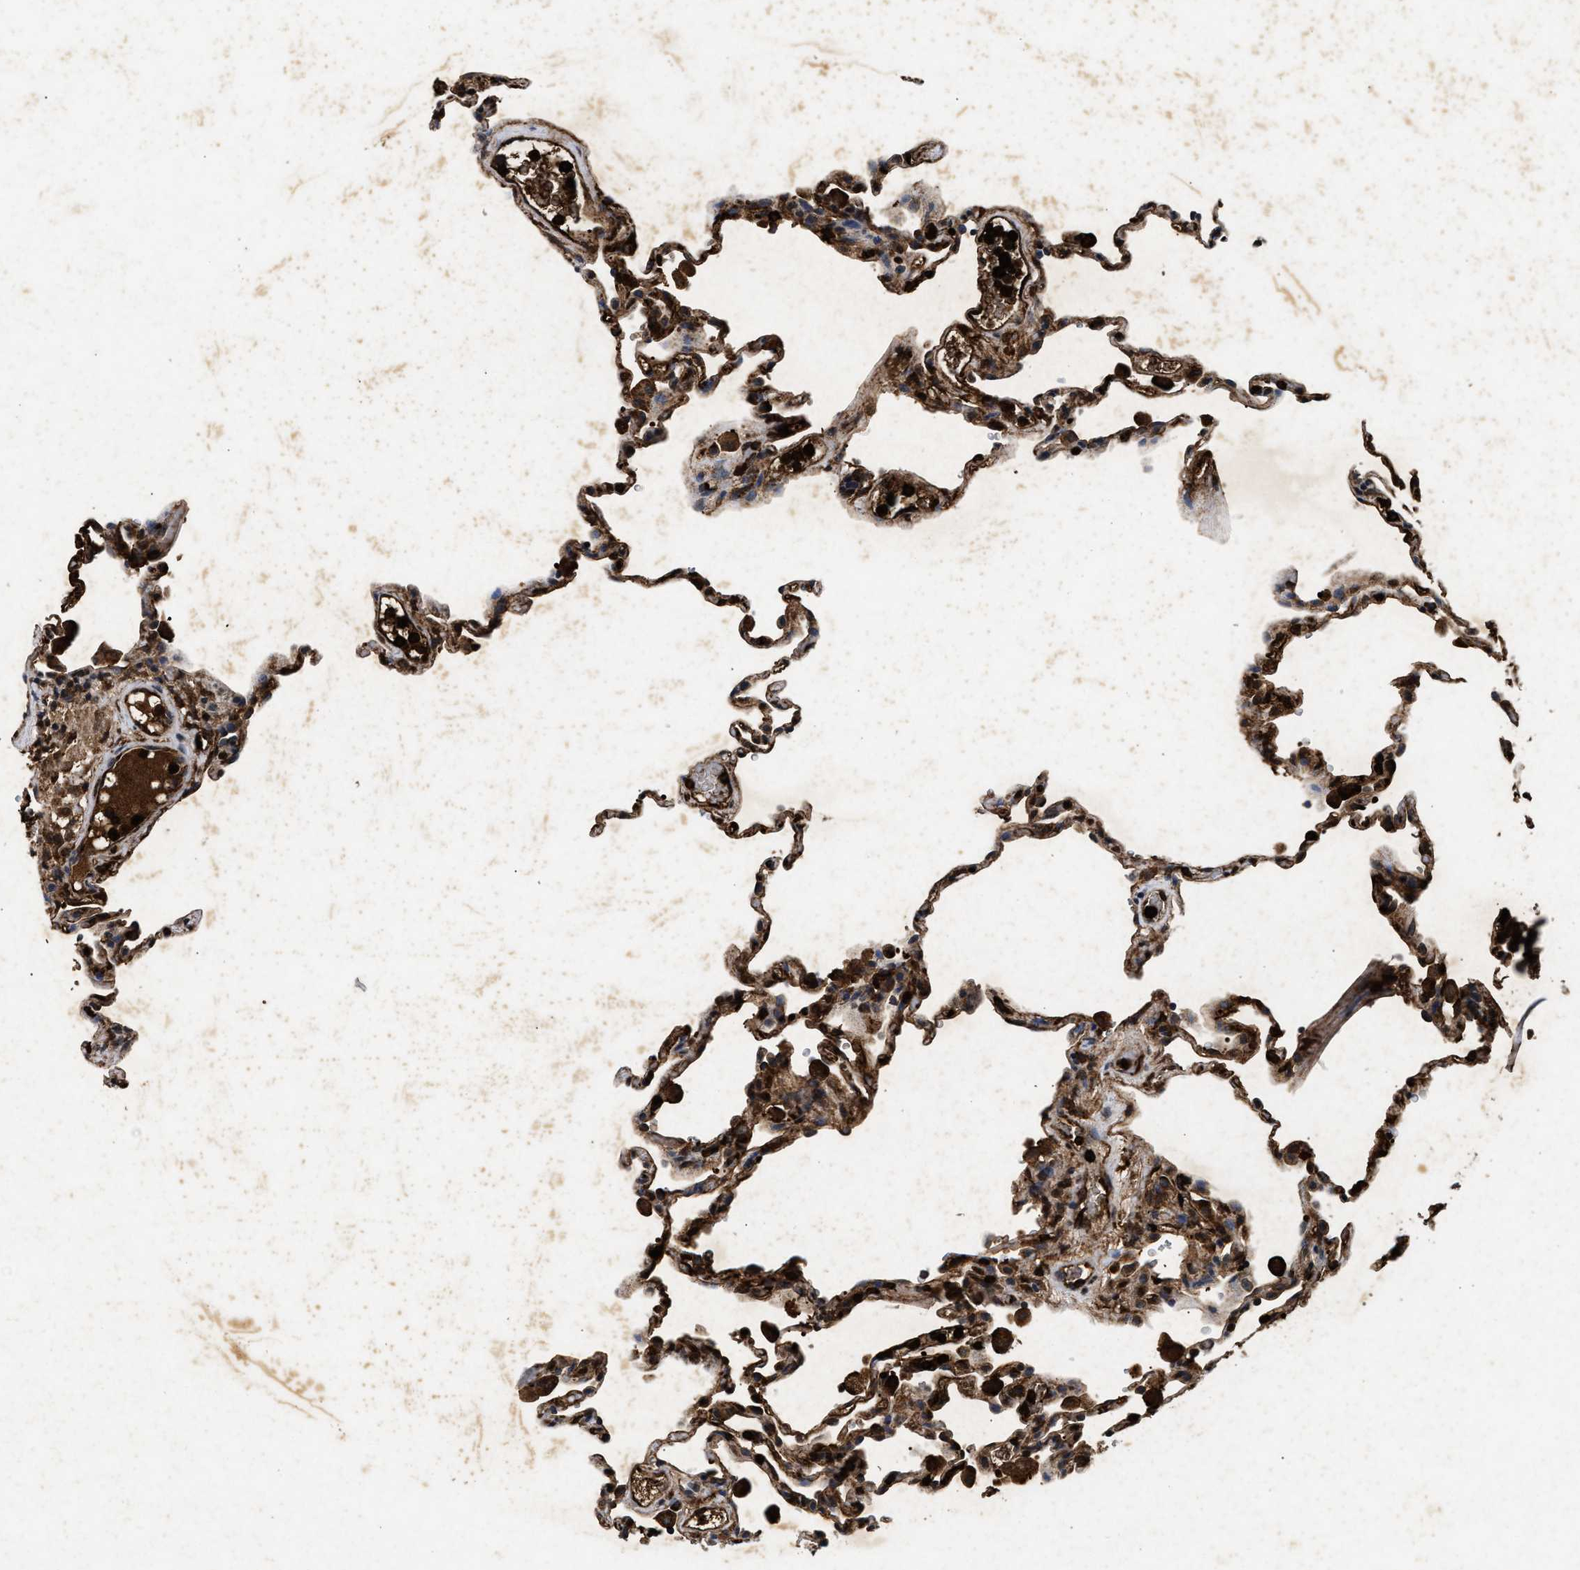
{"staining": {"intensity": "strong", "quantity": "25%-75%", "location": "cytoplasmic/membranous"}, "tissue": "lung", "cell_type": "Alveolar cells", "image_type": "normal", "snomed": [{"axis": "morphology", "description": "Normal tissue, NOS"}, {"axis": "topography", "description": "Lung"}], "caption": "A high amount of strong cytoplasmic/membranous positivity is seen in about 25%-75% of alveolar cells in benign lung.", "gene": "ACOX1", "patient": {"sex": "male", "age": 59}}